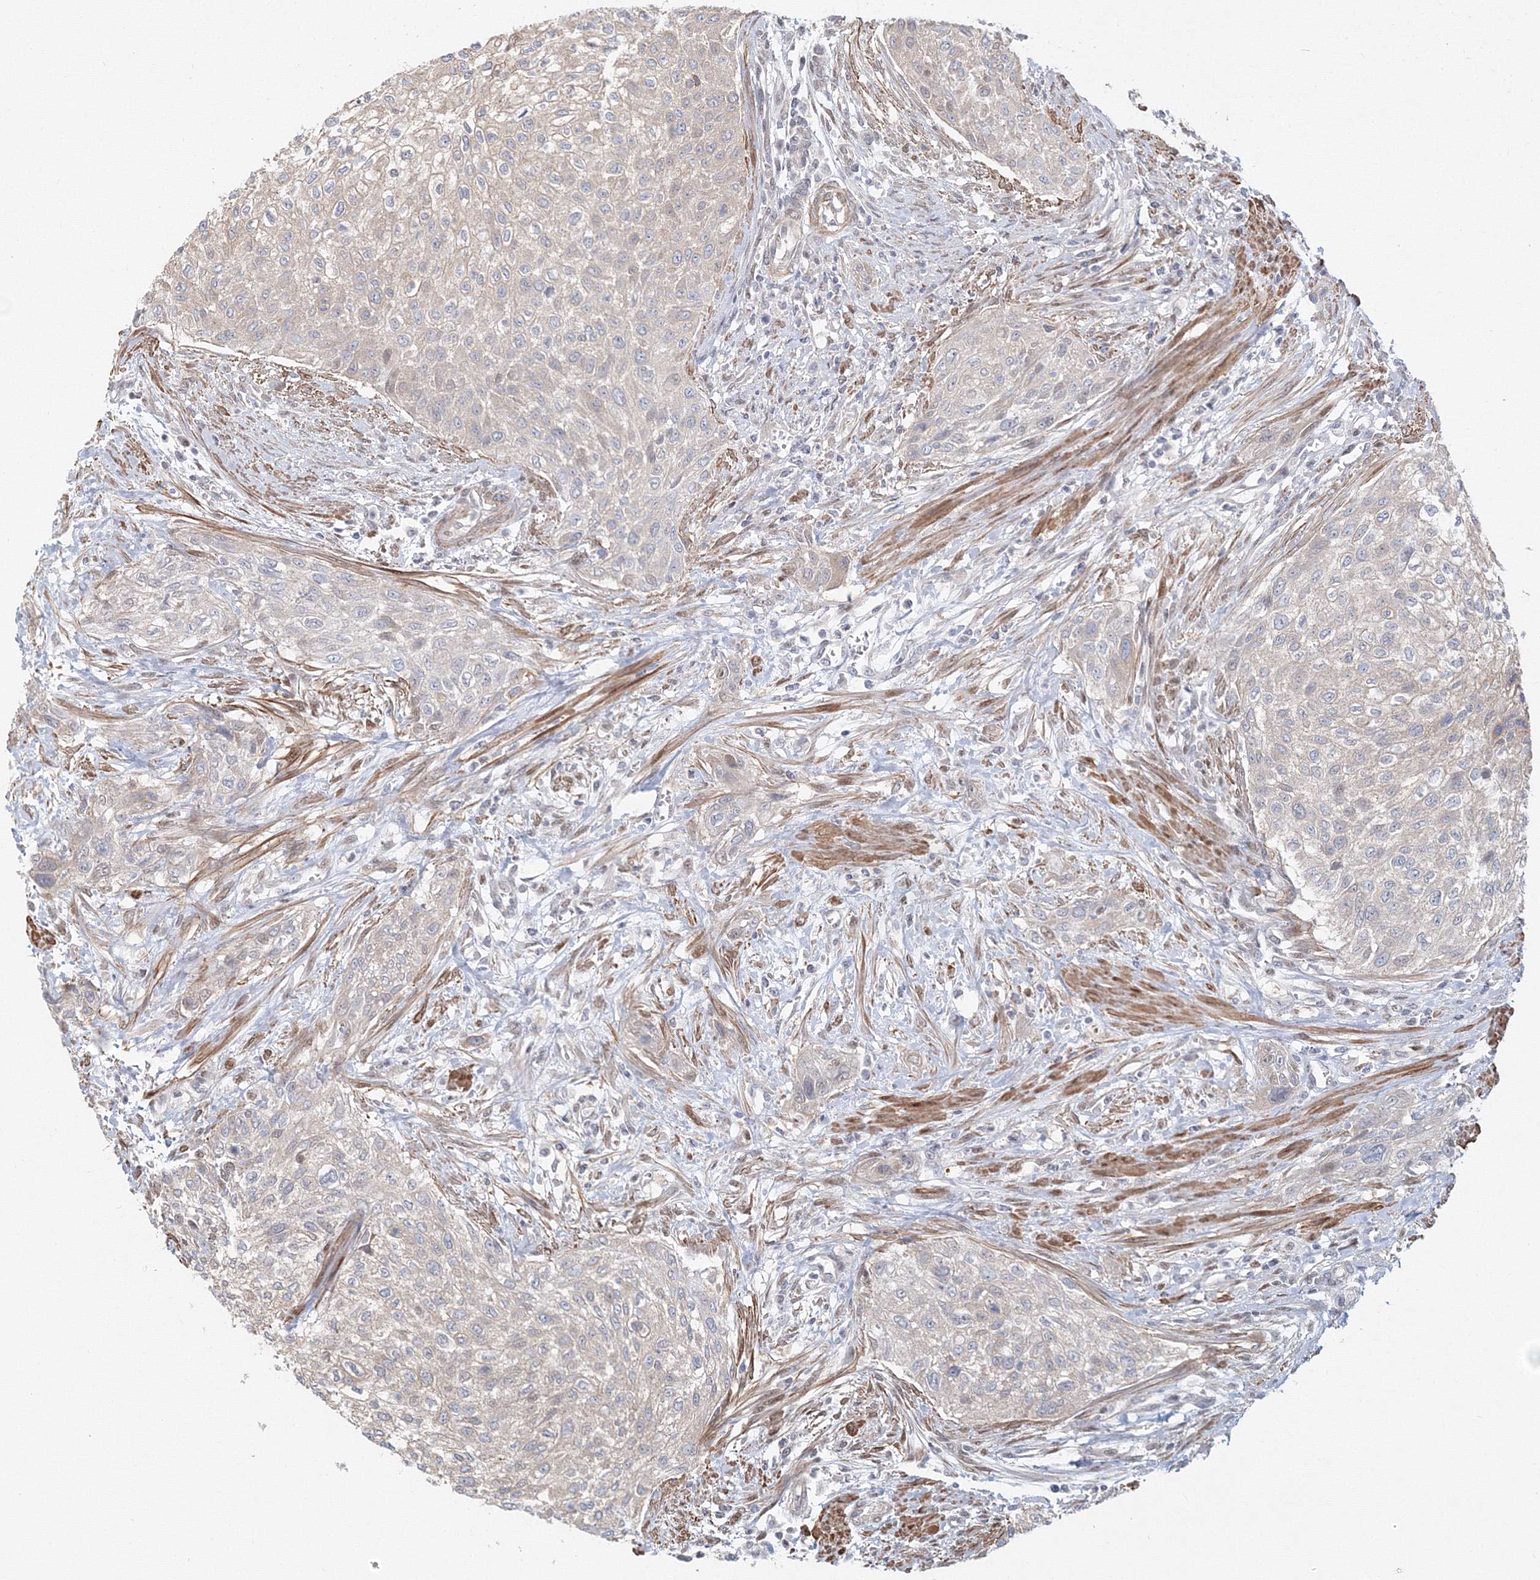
{"staining": {"intensity": "negative", "quantity": "none", "location": "none"}, "tissue": "urothelial cancer", "cell_type": "Tumor cells", "image_type": "cancer", "snomed": [{"axis": "morphology", "description": "Urothelial carcinoma, High grade"}, {"axis": "topography", "description": "Urinary bladder"}], "caption": "Immunohistochemical staining of high-grade urothelial carcinoma demonstrates no significant positivity in tumor cells.", "gene": "ARHGAP21", "patient": {"sex": "male", "age": 35}}